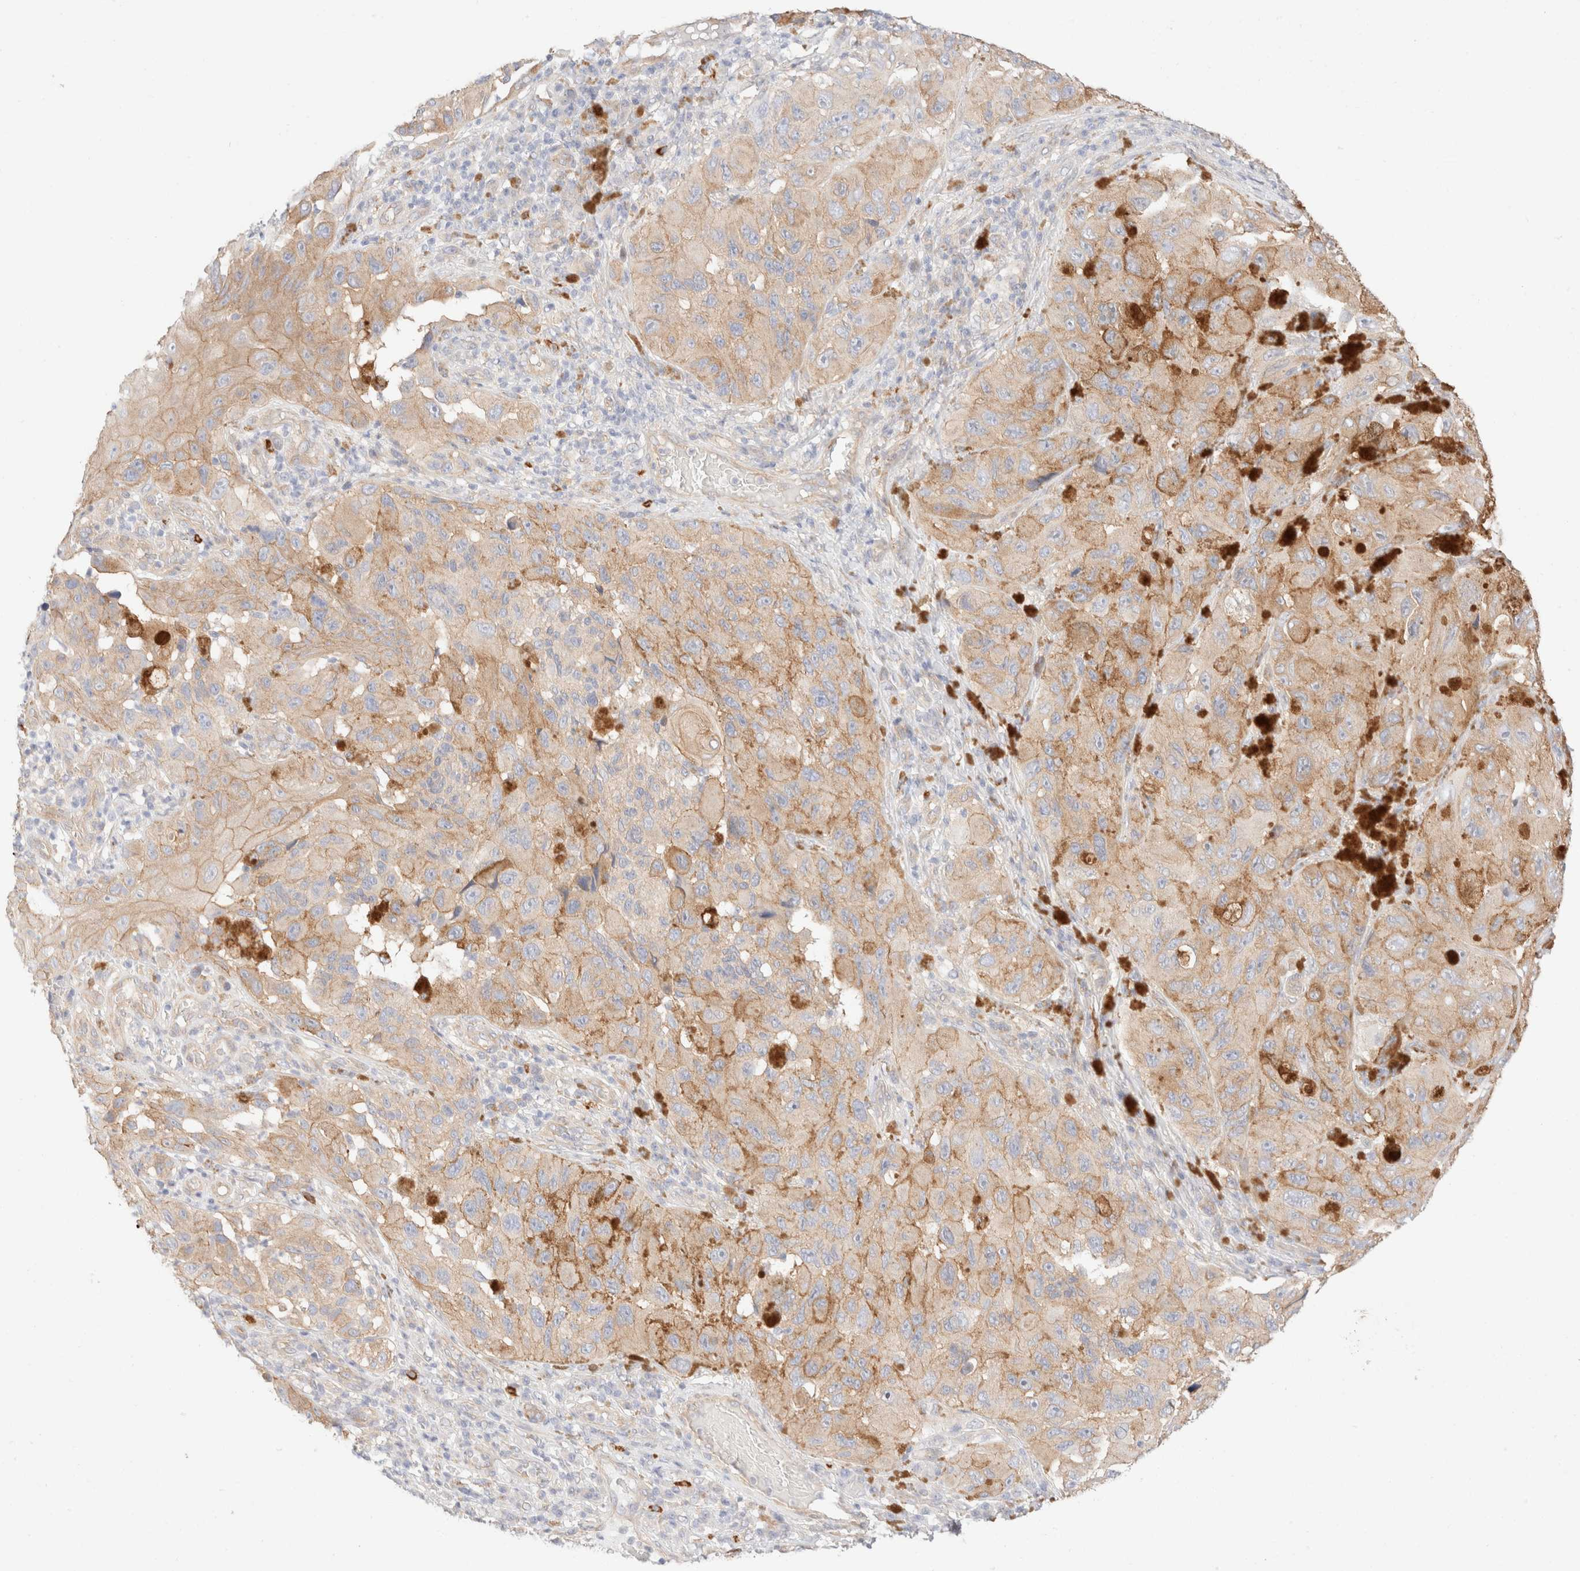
{"staining": {"intensity": "weak", "quantity": ">75%", "location": "cytoplasmic/membranous"}, "tissue": "melanoma", "cell_type": "Tumor cells", "image_type": "cancer", "snomed": [{"axis": "morphology", "description": "Malignant melanoma, NOS"}, {"axis": "topography", "description": "Skin"}], "caption": "Melanoma stained with immunohistochemistry shows weak cytoplasmic/membranous staining in approximately >75% of tumor cells. The staining was performed using DAB, with brown indicating positive protein expression. Nuclei are stained blue with hematoxylin.", "gene": "NIBAN2", "patient": {"sex": "female", "age": 73}}